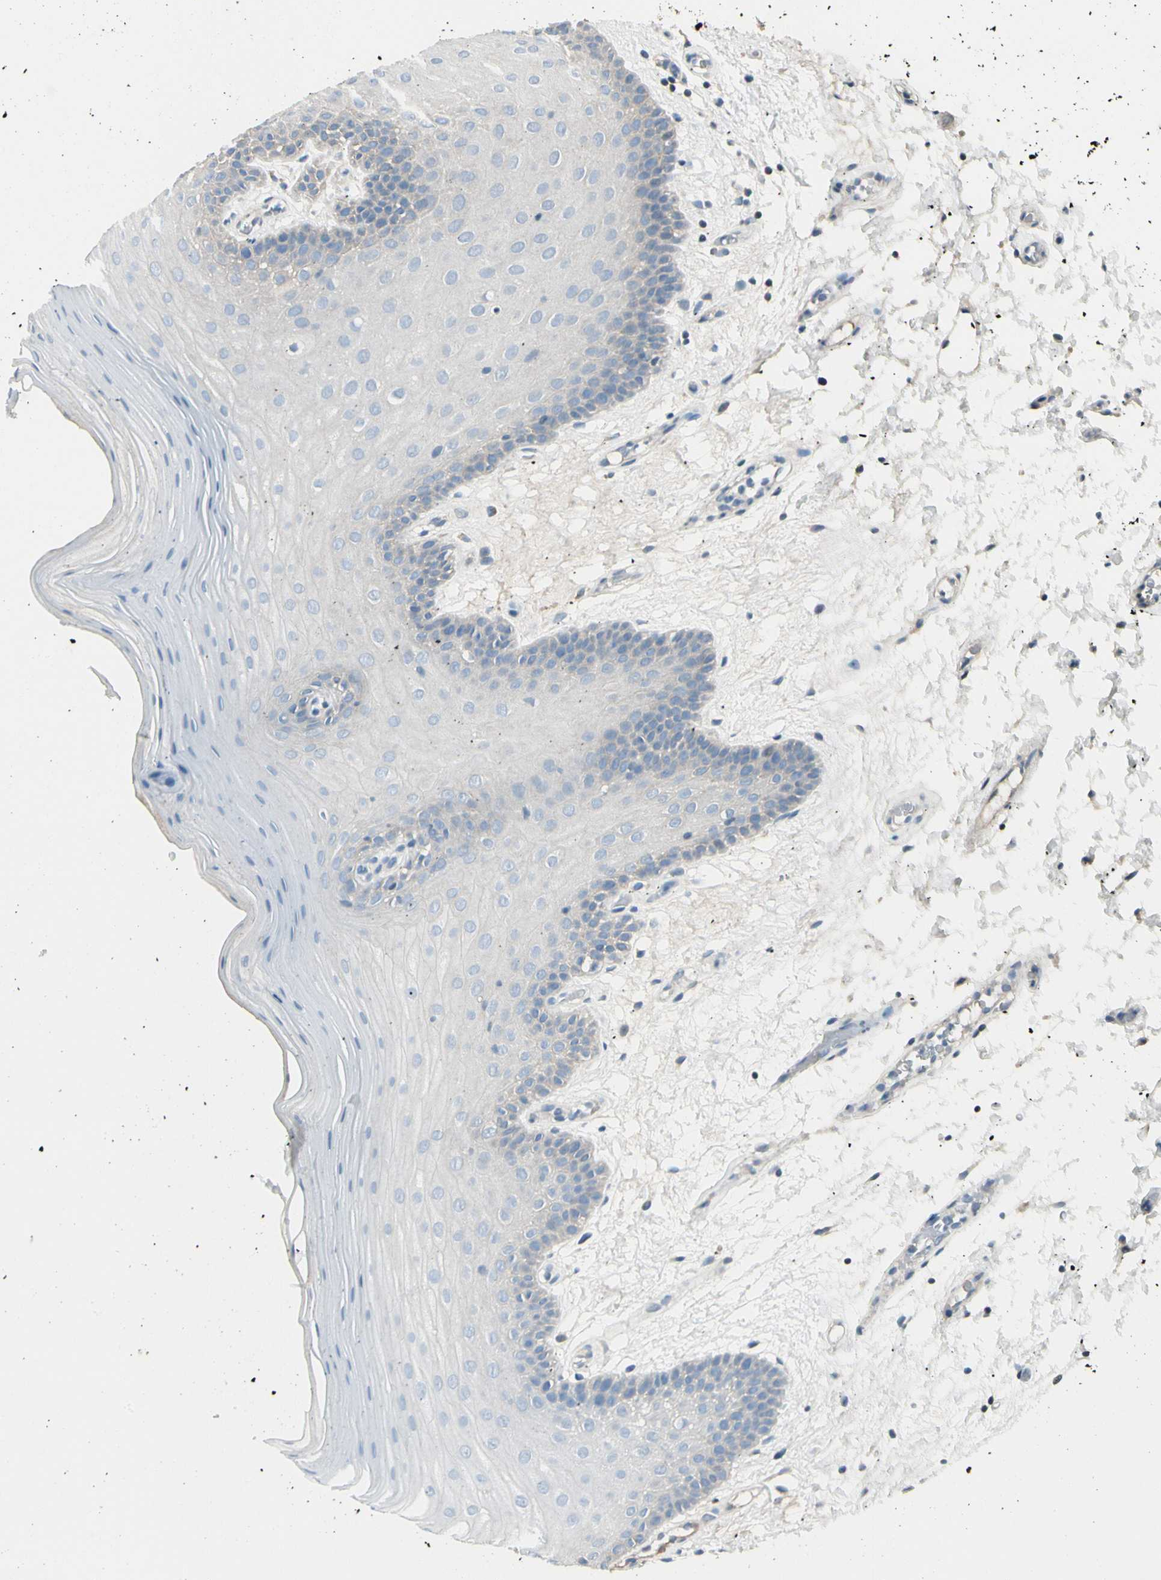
{"staining": {"intensity": "negative", "quantity": "none", "location": "none"}, "tissue": "oral mucosa", "cell_type": "Squamous epithelial cells", "image_type": "normal", "snomed": [{"axis": "morphology", "description": "Normal tissue, NOS"}, {"axis": "morphology", "description": "Squamous cell carcinoma, NOS"}, {"axis": "topography", "description": "Skeletal muscle"}, {"axis": "topography", "description": "Oral tissue"}, {"axis": "topography", "description": "Head-Neck"}], "caption": "DAB immunohistochemical staining of unremarkable oral mucosa reveals no significant positivity in squamous epithelial cells.", "gene": "DUSP12", "patient": {"sex": "male", "age": 71}}